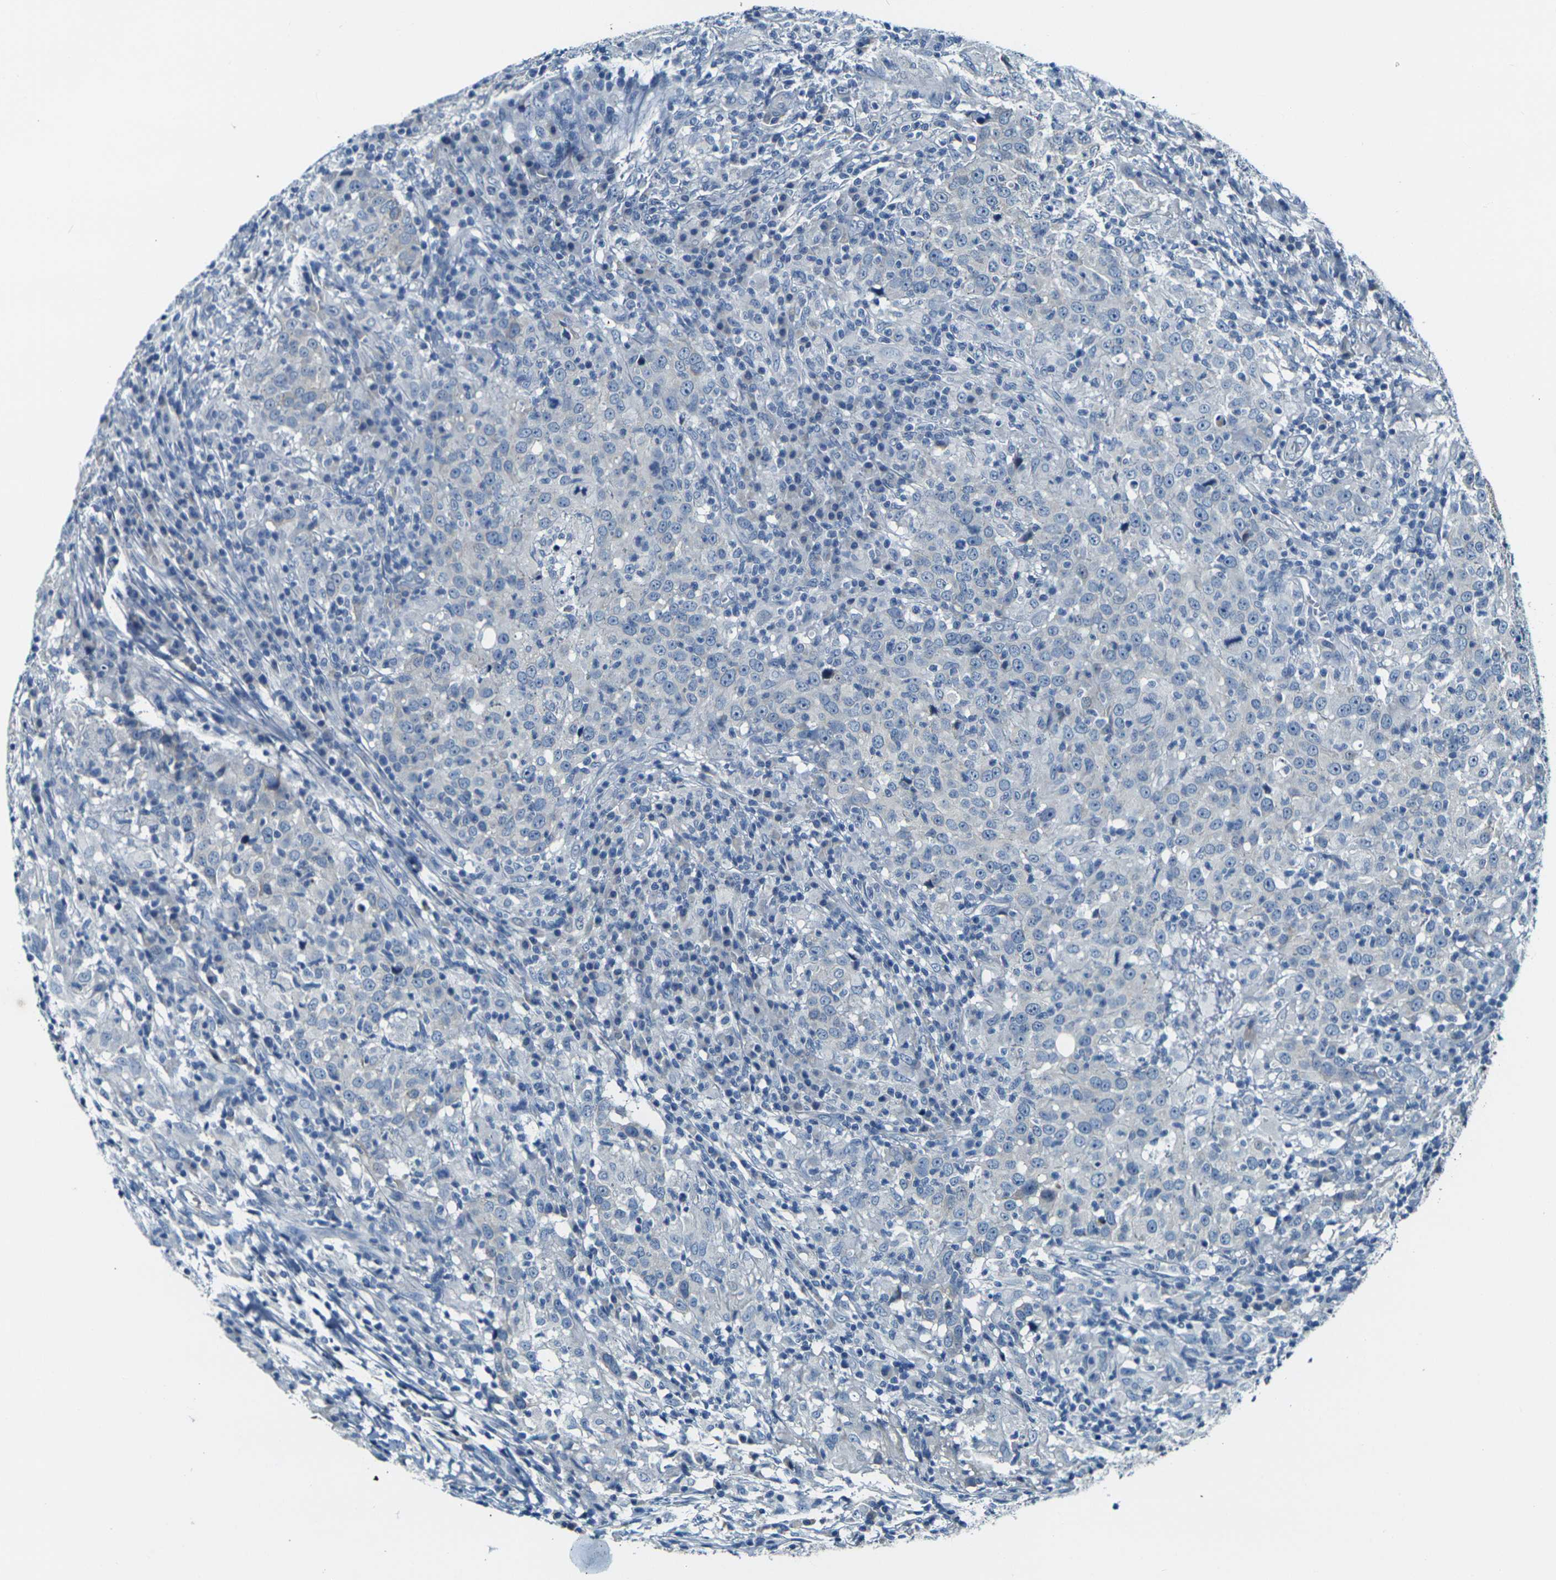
{"staining": {"intensity": "negative", "quantity": "none", "location": "none"}, "tissue": "head and neck cancer", "cell_type": "Tumor cells", "image_type": "cancer", "snomed": [{"axis": "morphology", "description": "Adenocarcinoma, NOS"}, {"axis": "topography", "description": "Salivary gland"}, {"axis": "topography", "description": "Head-Neck"}], "caption": "A photomicrograph of human adenocarcinoma (head and neck) is negative for staining in tumor cells. Nuclei are stained in blue.", "gene": "SHISAL2B", "patient": {"sex": "female", "age": 65}}